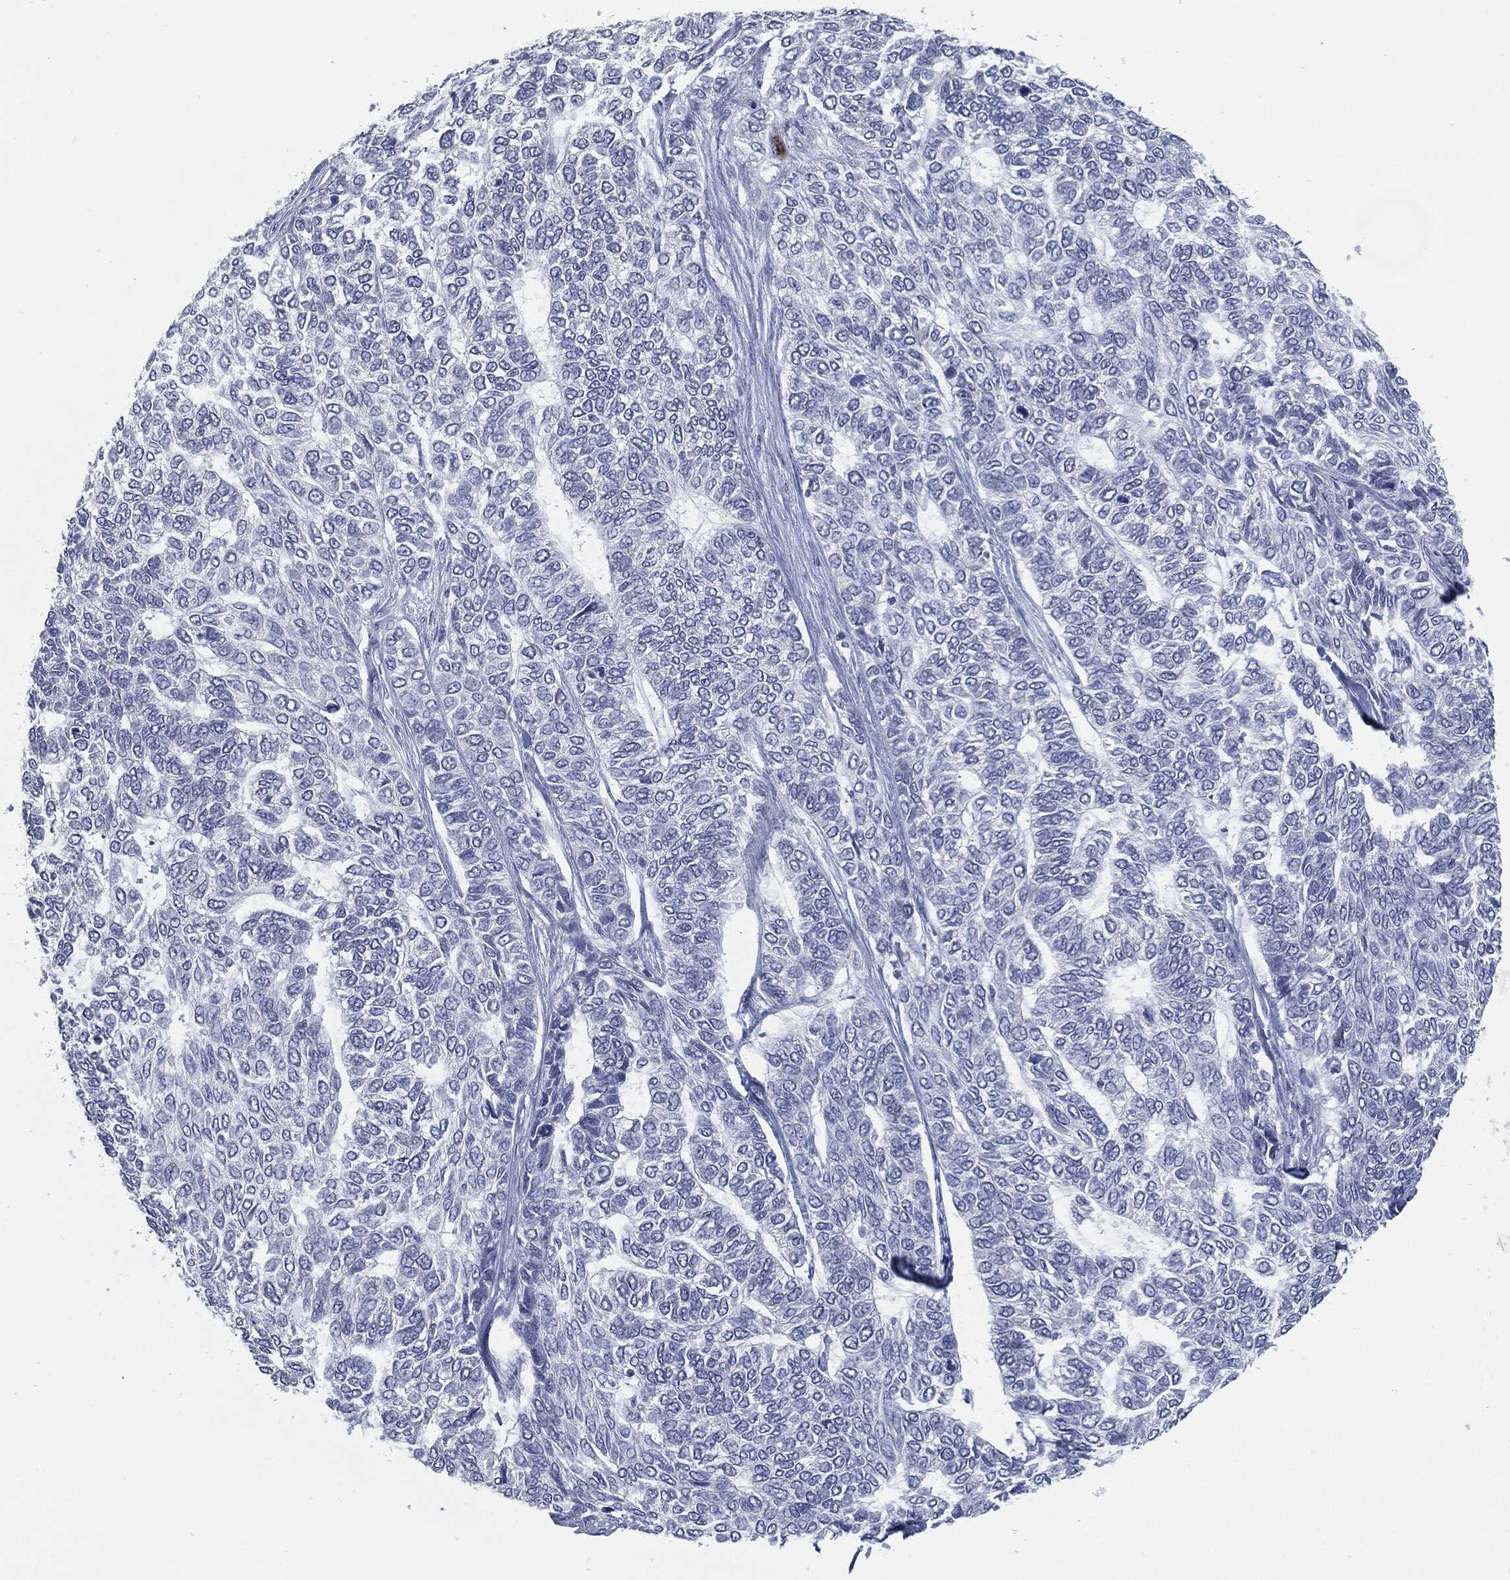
{"staining": {"intensity": "negative", "quantity": "none", "location": "none"}, "tissue": "skin cancer", "cell_type": "Tumor cells", "image_type": "cancer", "snomed": [{"axis": "morphology", "description": "Basal cell carcinoma"}, {"axis": "topography", "description": "Skin"}], "caption": "DAB immunohistochemical staining of skin cancer (basal cell carcinoma) shows no significant positivity in tumor cells.", "gene": "PROM1", "patient": {"sex": "female", "age": 65}}